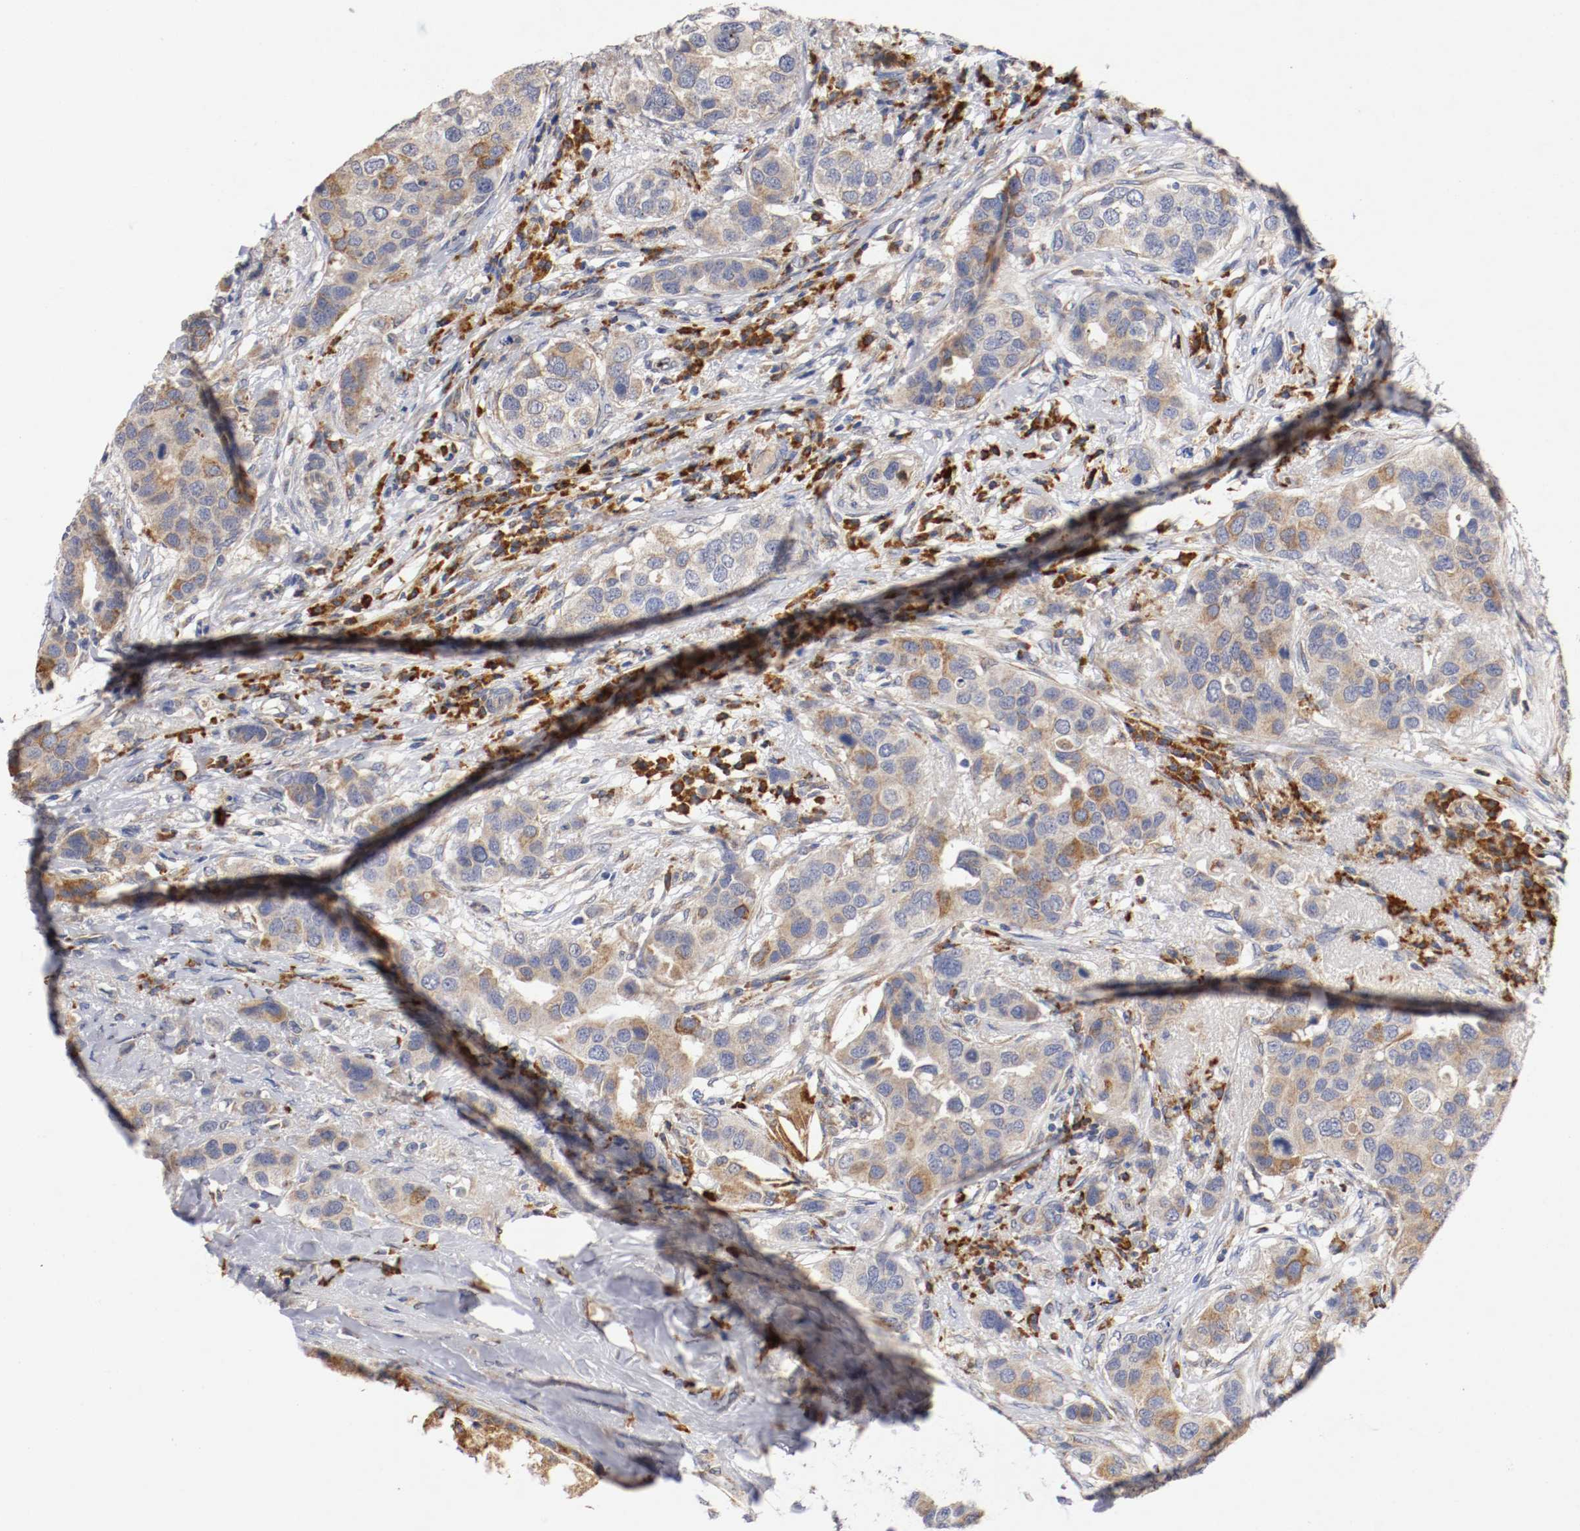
{"staining": {"intensity": "moderate", "quantity": "25%-75%", "location": "cytoplasmic/membranous"}, "tissue": "breast cancer", "cell_type": "Tumor cells", "image_type": "cancer", "snomed": [{"axis": "morphology", "description": "Duct carcinoma"}, {"axis": "topography", "description": "Breast"}], "caption": "Immunohistochemistry micrograph of neoplastic tissue: human breast intraductal carcinoma stained using immunohistochemistry (IHC) displays medium levels of moderate protein expression localized specifically in the cytoplasmic/membranous of tumor cells, appearing as a cytoplasmic/membranous brown color.", "gene": "TRAF2", "patient": {"sex": "female", "age": 50}}